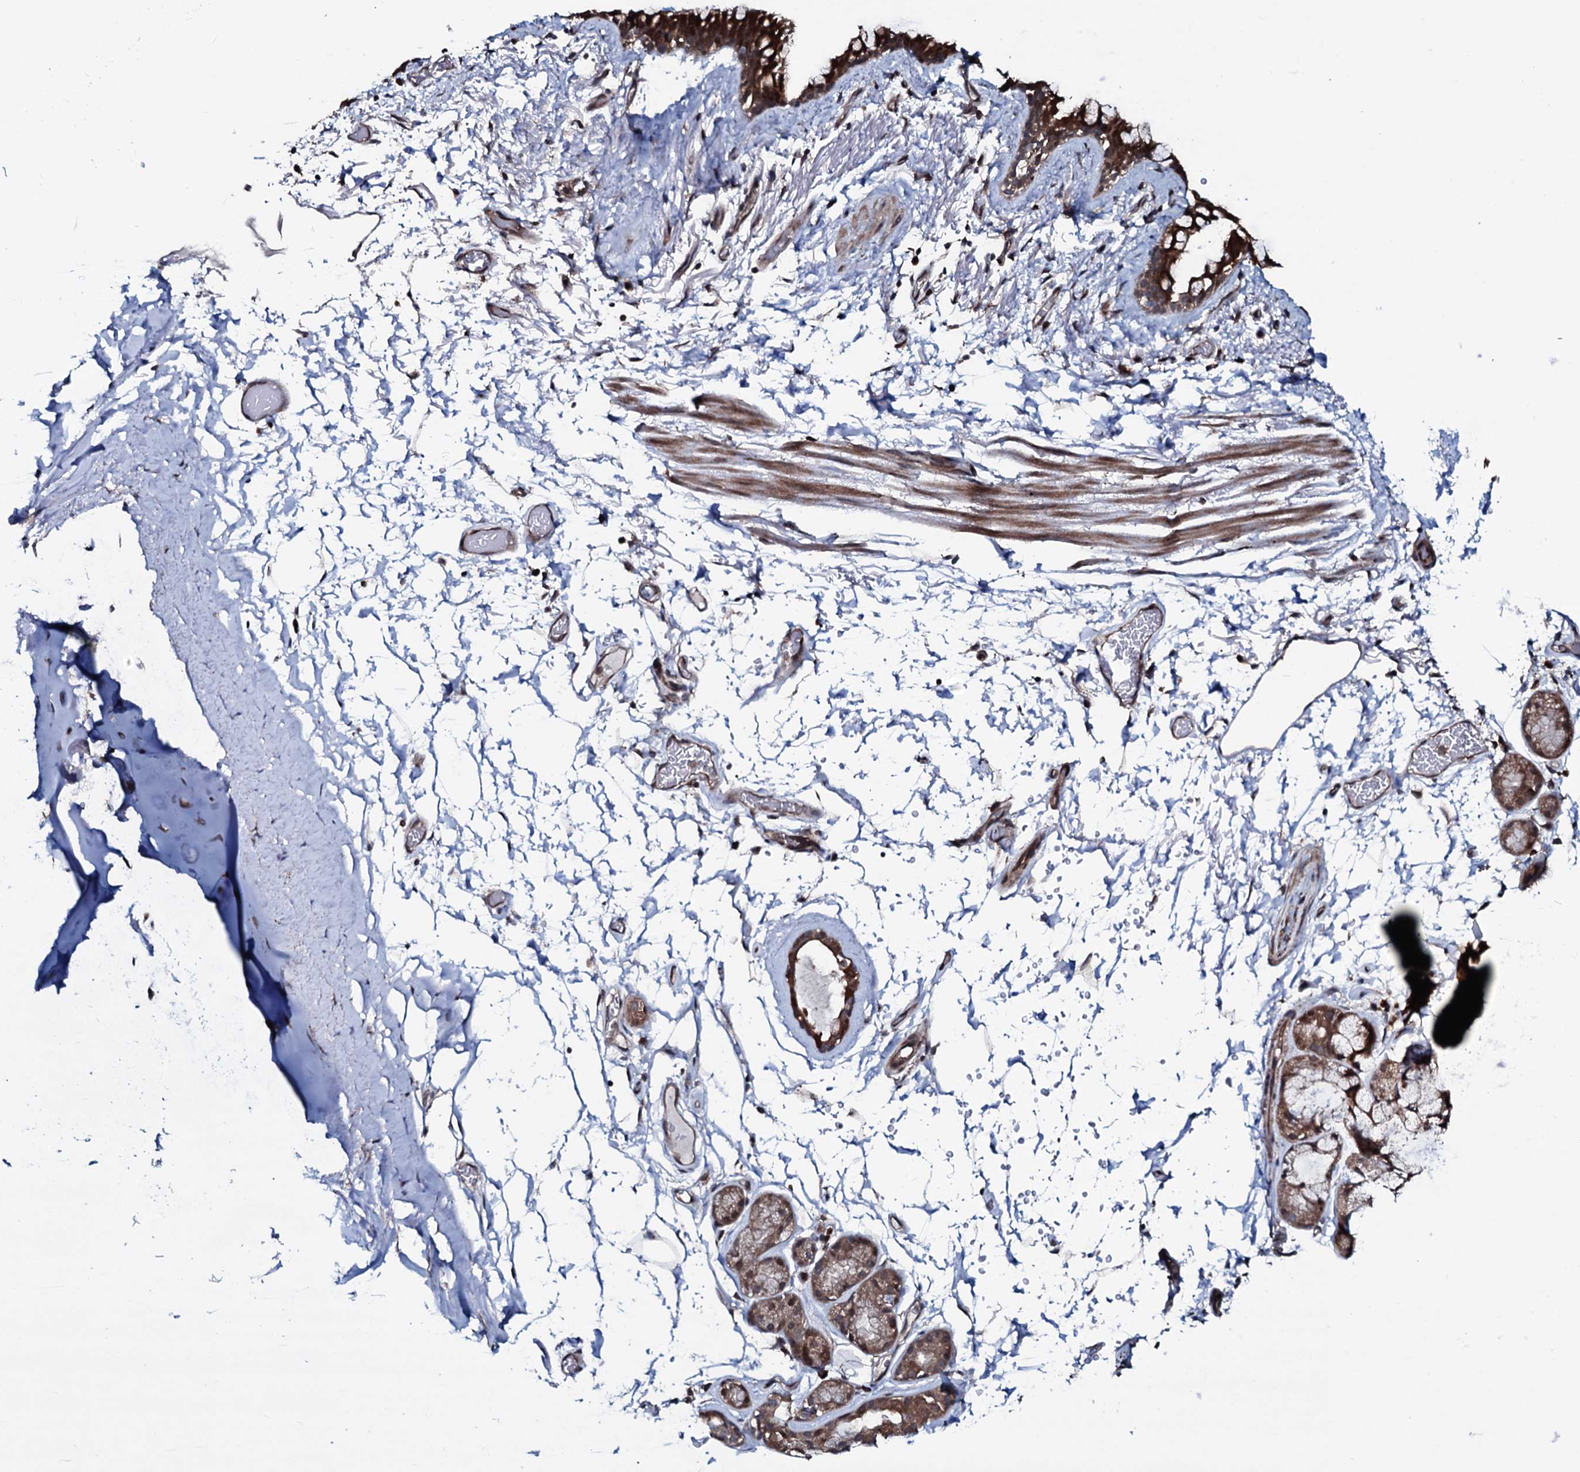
{"staining": {"intensity": "strong", "quantity": ">75%", "location": "cytoplasmic/membranous"}, "tissue": "bronchus", "cell_type": "Respiratory epithelial cells", "image_type": "normal", "snomed": [{"axis": "morphology", "description": "Normal tissue, NOS"}, {"axis": "topography", "description": "Cartilage tissue"}], "caption": "A histopathology image of human bronchus stained for a protein displays strong cytoplasmic/membranous brown staining in respiratory epithelial cells.", "gene": "OGFOD2", "patient": {"sex": "male", "age": 63}}